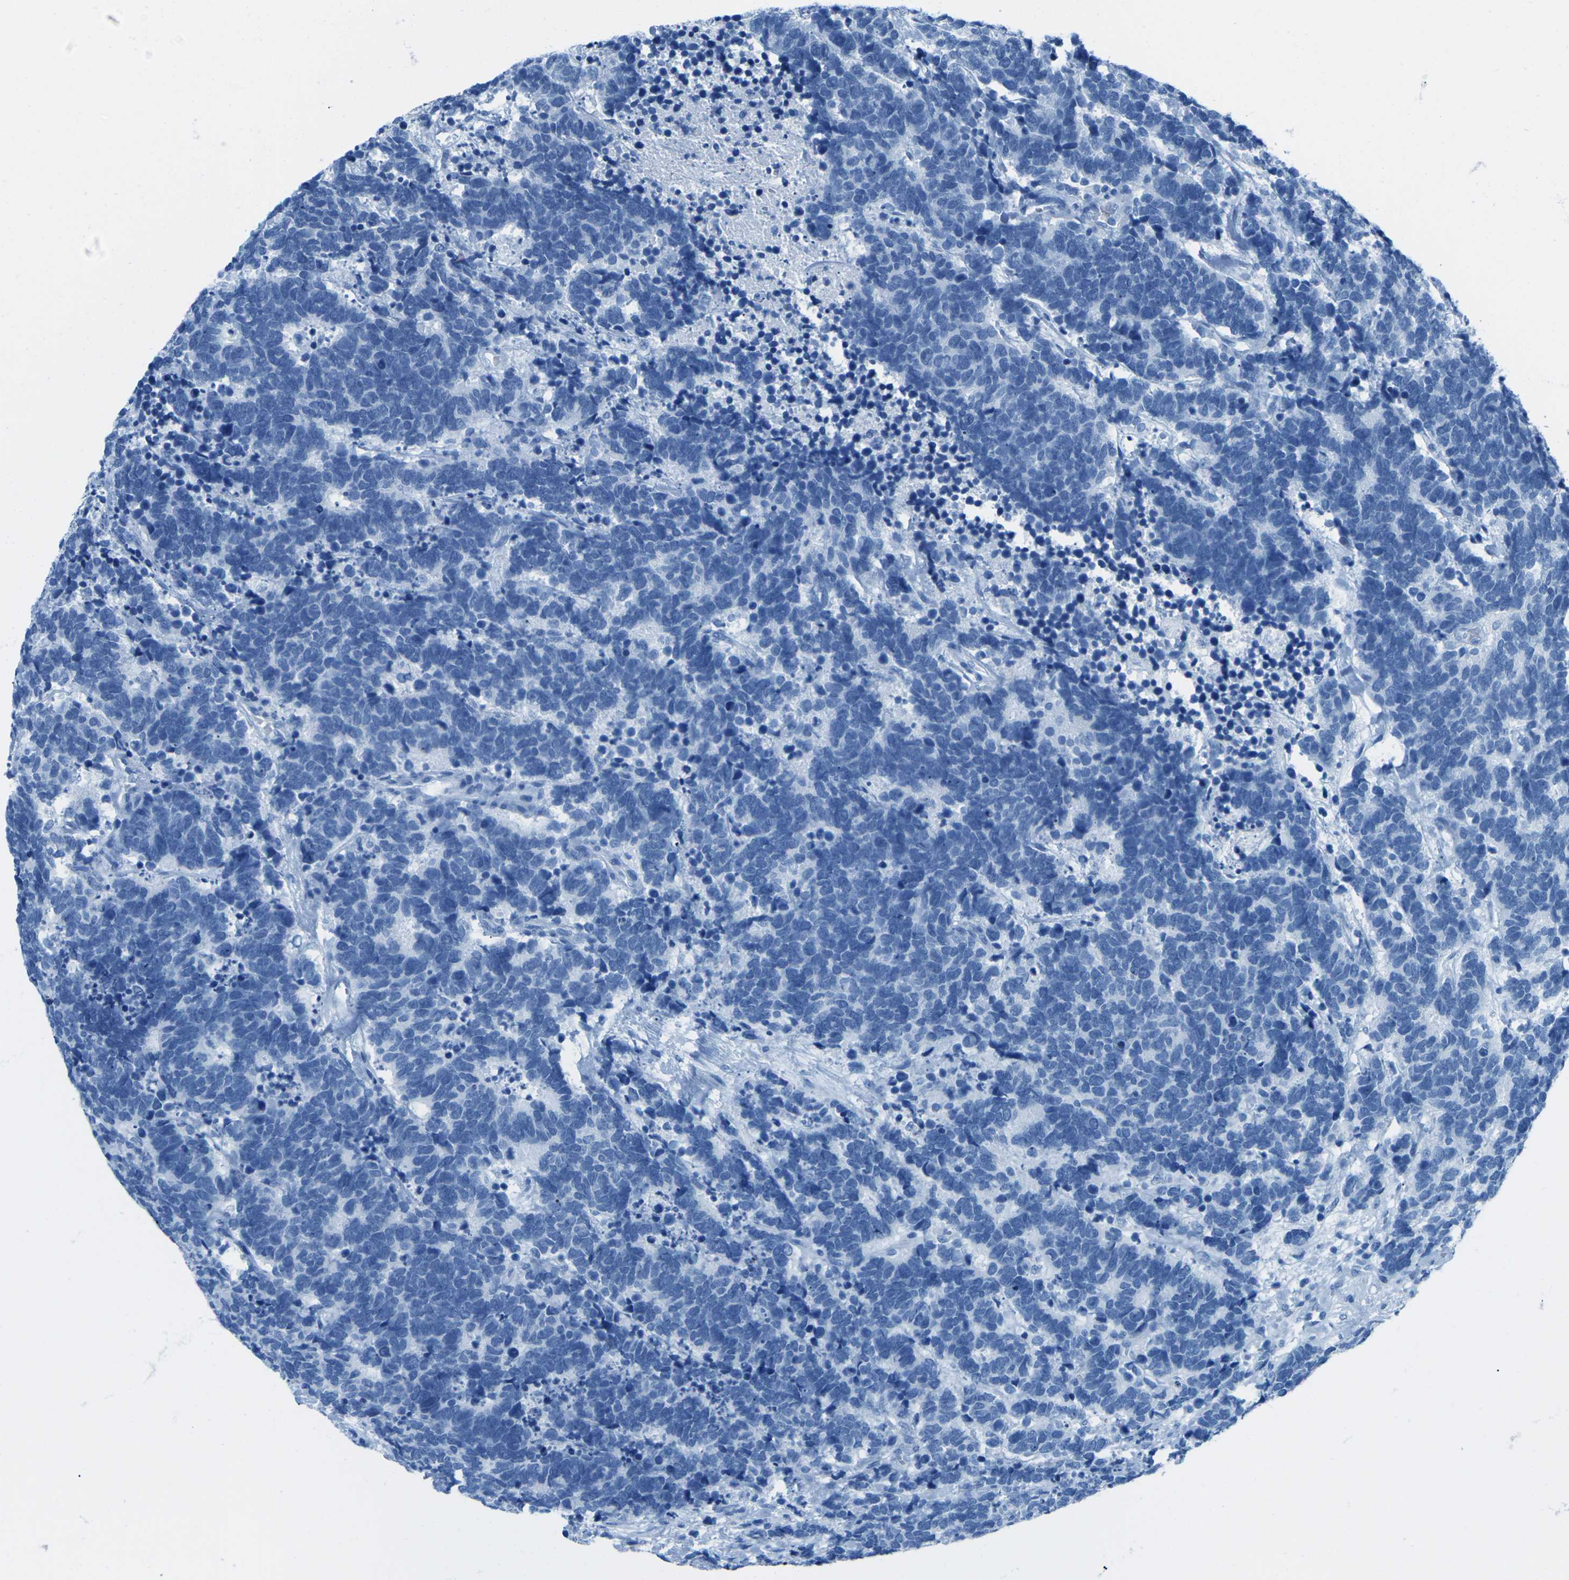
{"staining": {"intensity": "negative", "quantity": "none", "location": "none"}, "tissue": "carcinoid", "cell_type": "Tumor cells", "image_type": "cancer", "snomed": [{"axis": "morphology", "description": "Carcinoma, NOS"}, {"axis": "morphology", "description": "Carcinoid, malignant, NOS"}, {"axis": "topography", "description": "Urinary bladder"}], "caption": "High power microscopy photomicrograph of an immunohistochemistry (IHC) image of carcinoid, revealing no significant expression in tumor cells.", "gene": "MYH8", "patient": {"sex": "male", "age": 57}}